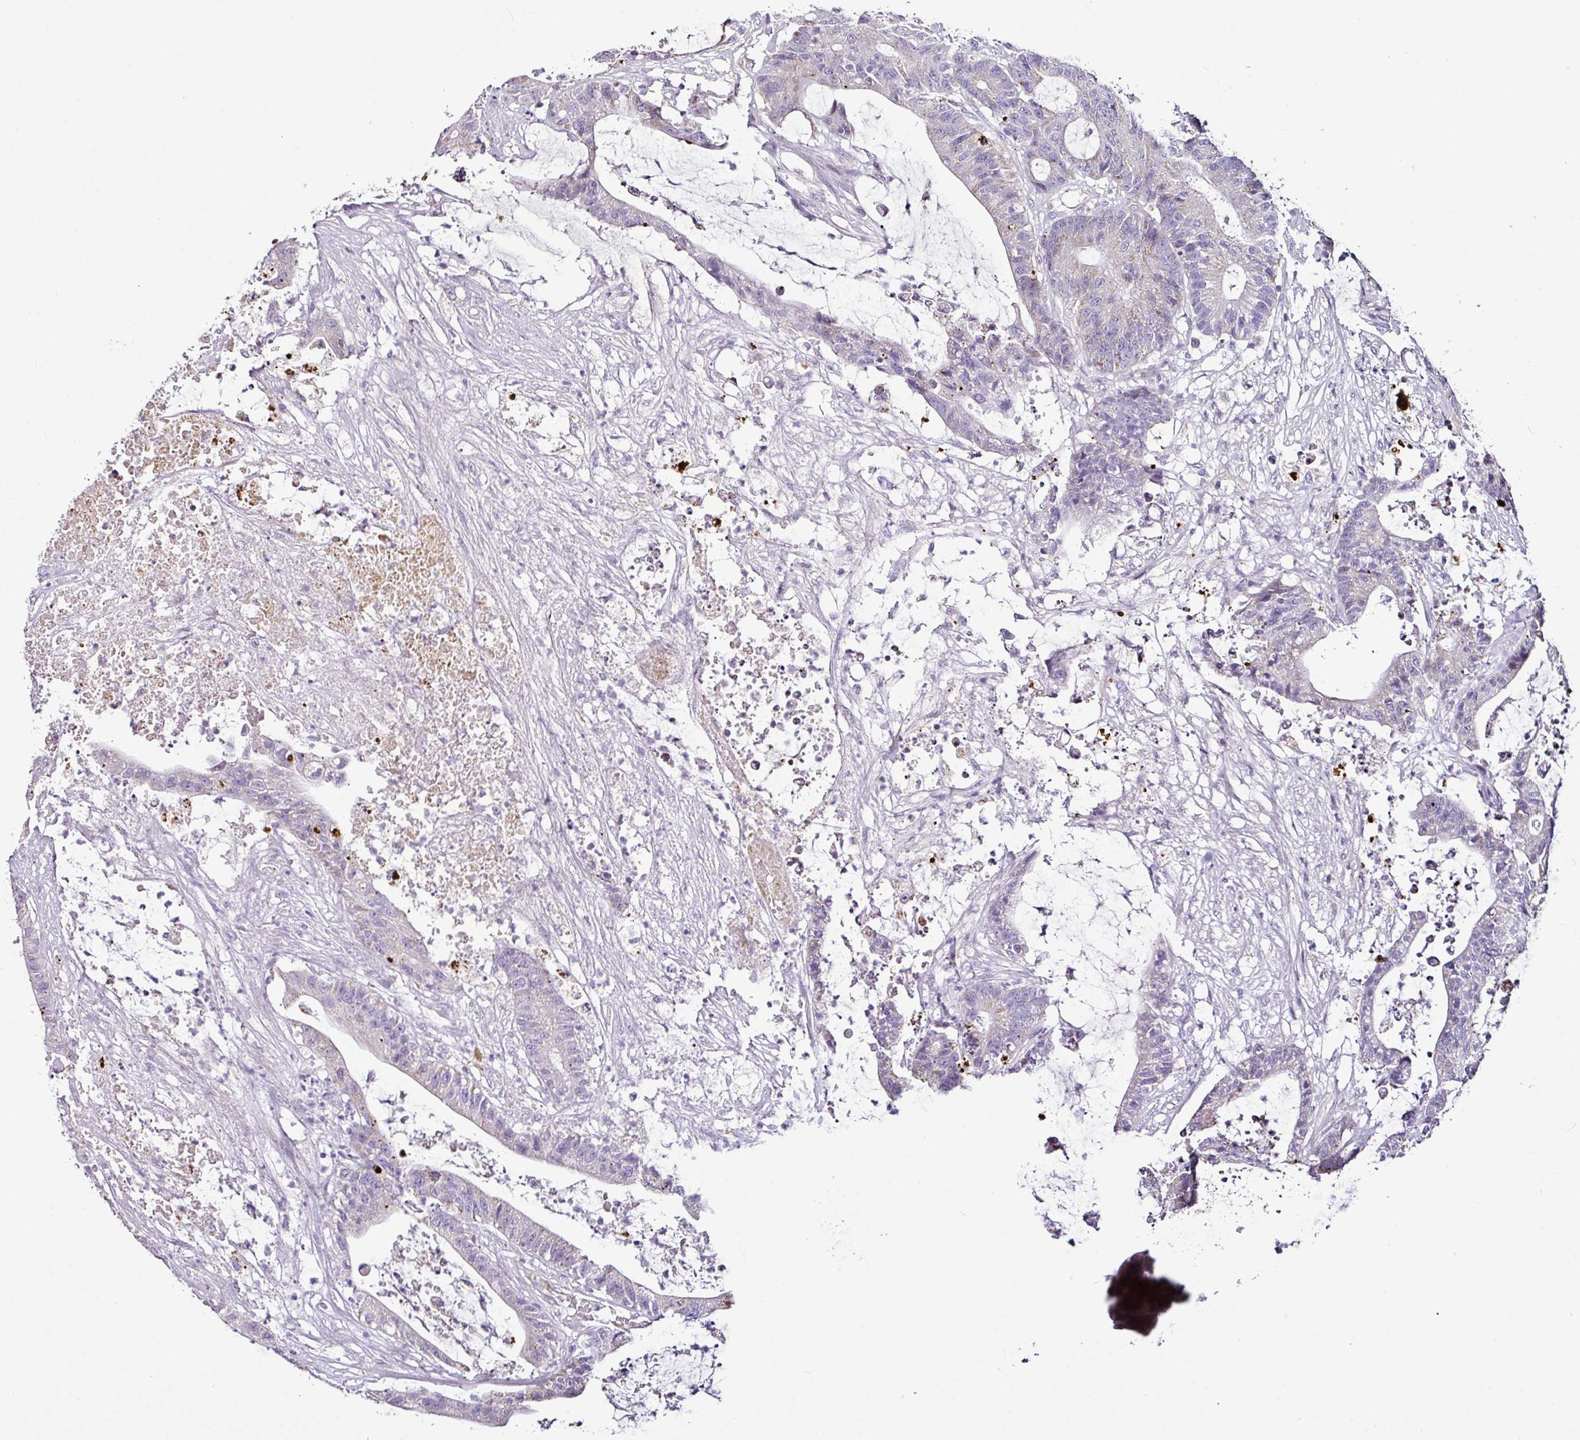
{"staining": {"intensity": "negative", "quantity": "none", "location": "none"}, "tissue": "colorectal cancer", "cell_type": "Tumor cells", "image_type": "cancer", "snomed": [{"axis": "morphology", "description": "Adenocarcinoma, NOS"}, {"axis": "topography", "description": "Colon"}], "caption": "This is an immunohistochemistry histopathology image of colorectal cancer. There is no staining in tumor cells.", "gene": "DPAGT1", "patient": {"sex": "female", "age": 84}}